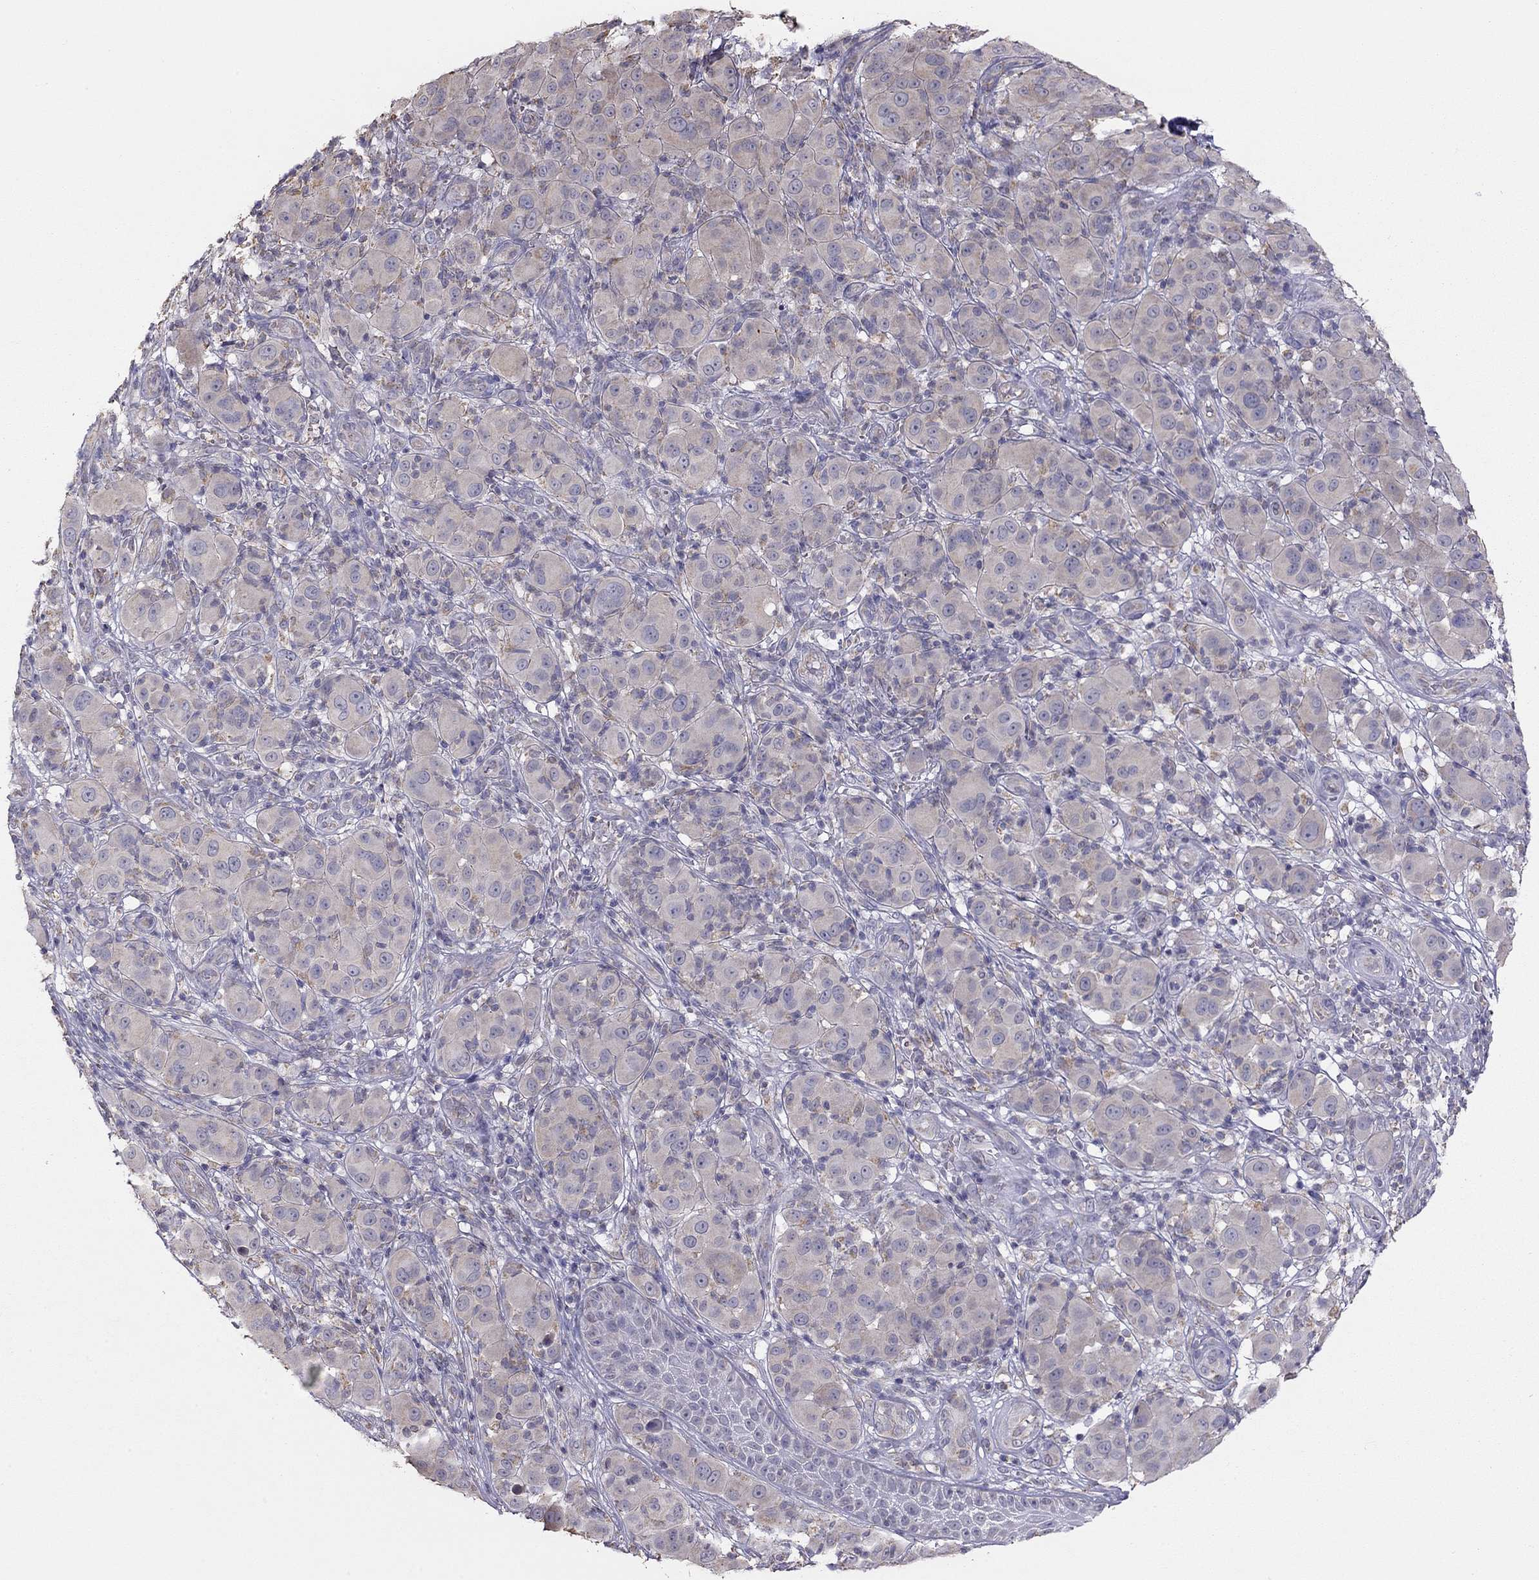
{"staining": {"intensity": "weak", "quantity": ">75%", "location": "cytoplasmic/membranous"}, "tissue": "melanoma", "cell_type": "Tumor cells", "image_type": "cancer", "snomed": [{"axis": "morphology", "description": "Malignant melanoma, NOS"}, {"axis": "topography", "description": "Skin"}], "caption": "About >75% of tumor cells in malignant melanoma show weak cytoplasmic/membranous protein positivity as visualized by brown immunohistochemical staining.", "gene": "LRIT3", "patient": {"sex": "female", "age": 87}}